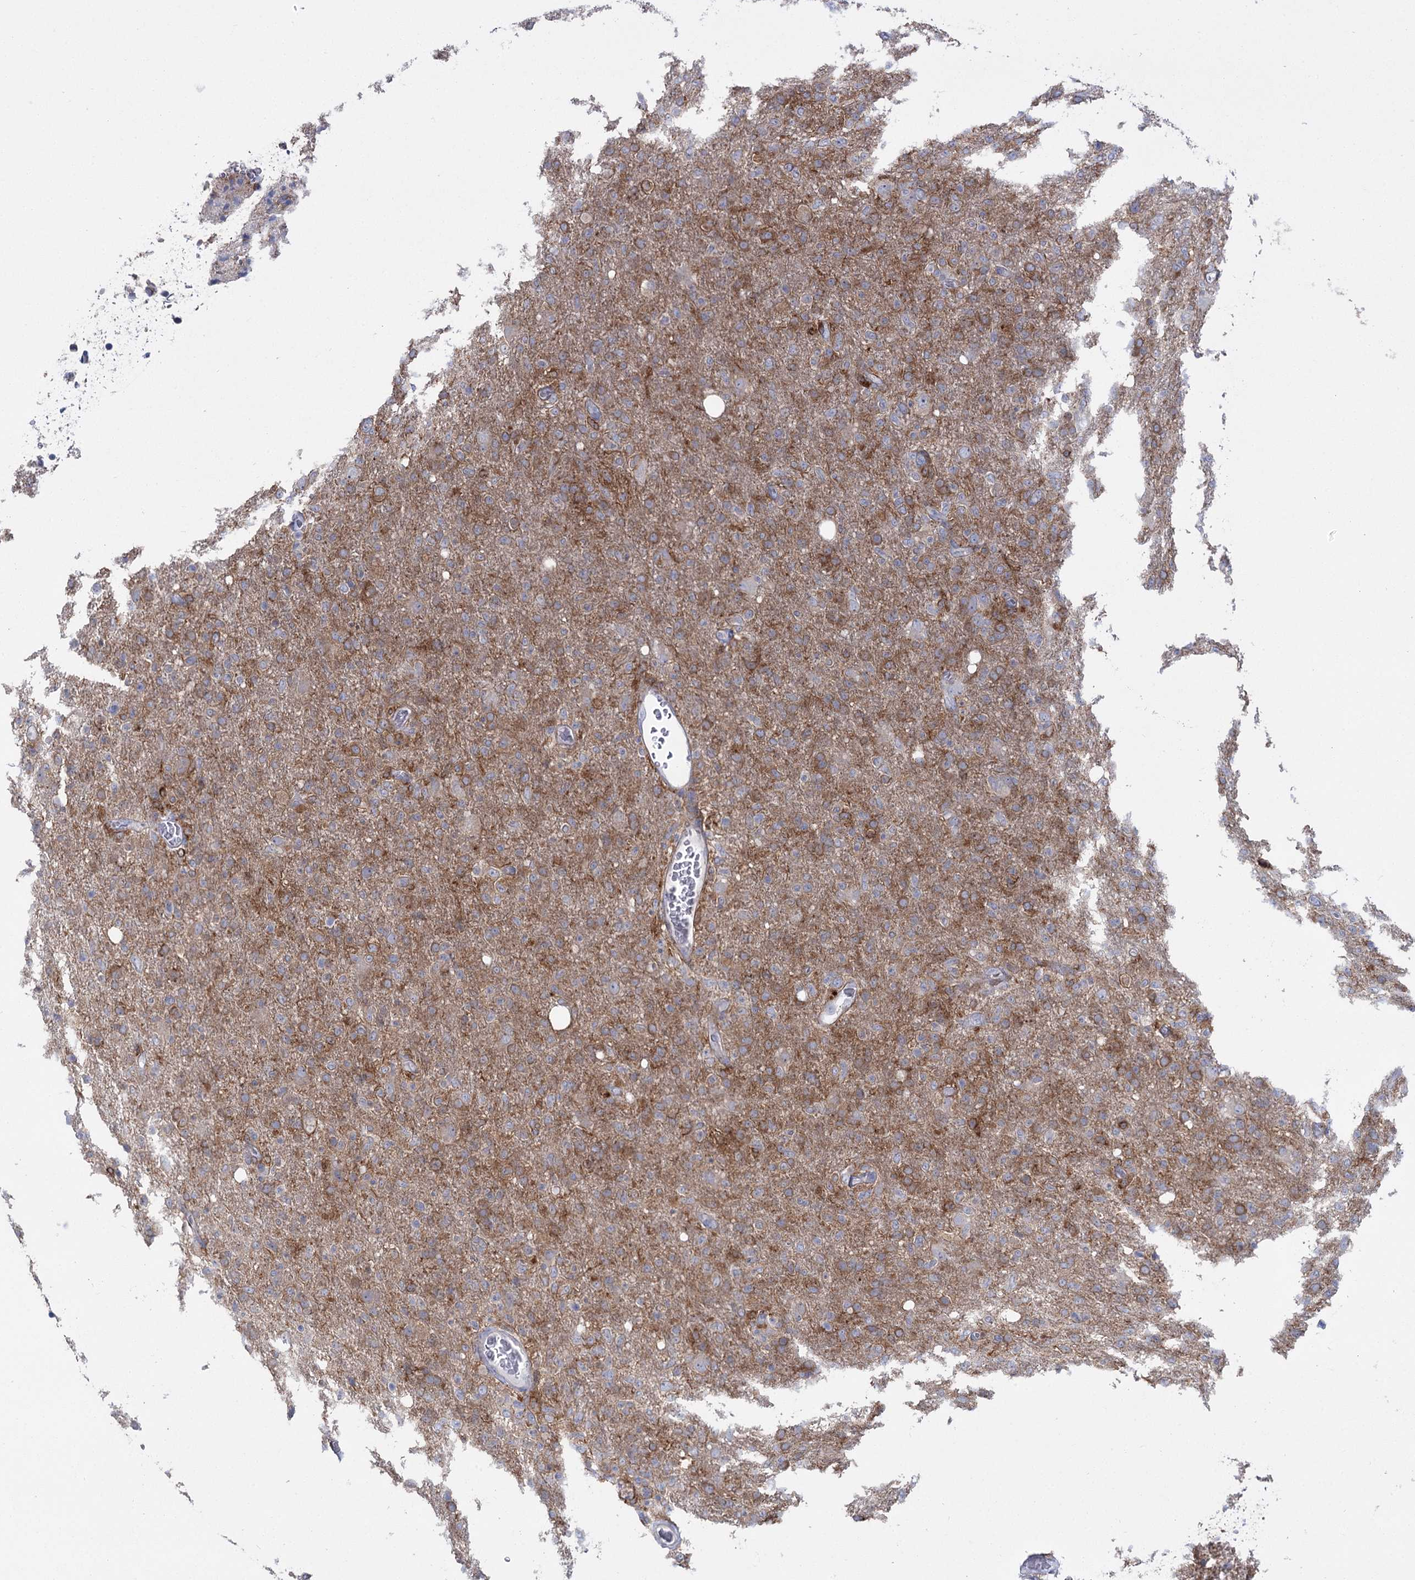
{"staining": {"intensity": "moderate", "quantity": "25%-75%", "location": "cytoplasmic/membranous"}, "tissue": "glioma", "cell_type": "Tumor cells", "image_type": "cancer", "snomed": [{"axis": "morphology", "description": "Glioma, malignant, High grade"}, {"axis": "topography", "description": "Brain"}], "caption": "Immunohistochemical staining of malignant high-grade glioma exhibits medium levels of moderate cytoplasmic/membranous protein expression in about 25%-75% of tumor cells. Using DAB (brown) and hematoxylin (blue) stains, captured at high magnification using brightfield microscopy.", "gene": "CCDC88A", "patient": {"sex": "female", "age": 57}}